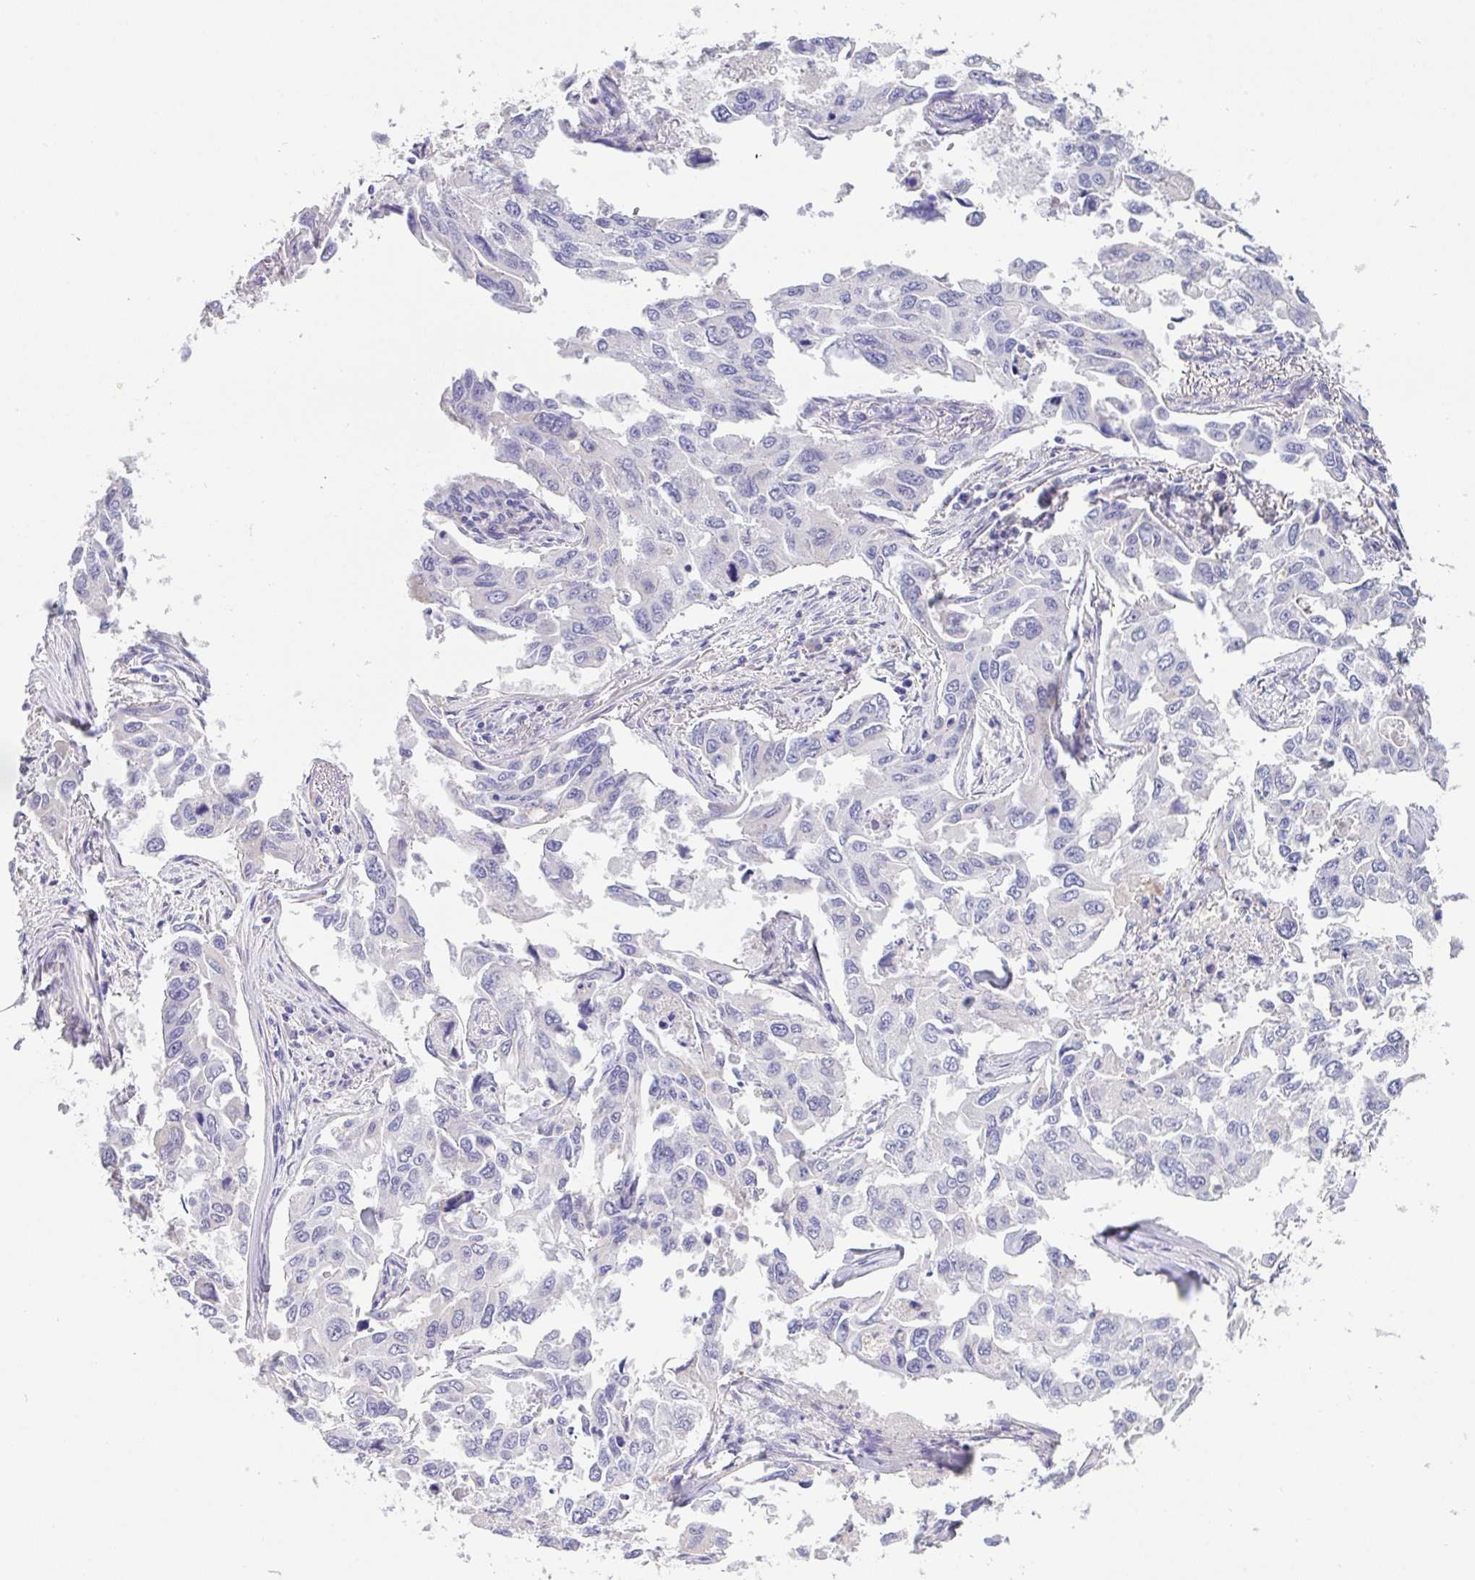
{"staining": {"intensity": "negative", "quantity": "none", "location": "none"}, "tissue": "lung cancer", "cell_type": "Tumor cells", "image_type": "cancer", "snomed": [{"axis": "morphology", "description": "Adenocarcinoma, NOS"}, {"axis": "topography", "description": "Lung"}], "caption": "Human lung adenocarcinoma stained for a protein using immunohistochemistry (IHC) reveals no expression in tumor cells.", "gene": "CA10", "patient": {"sex": "male", "age": 64}}